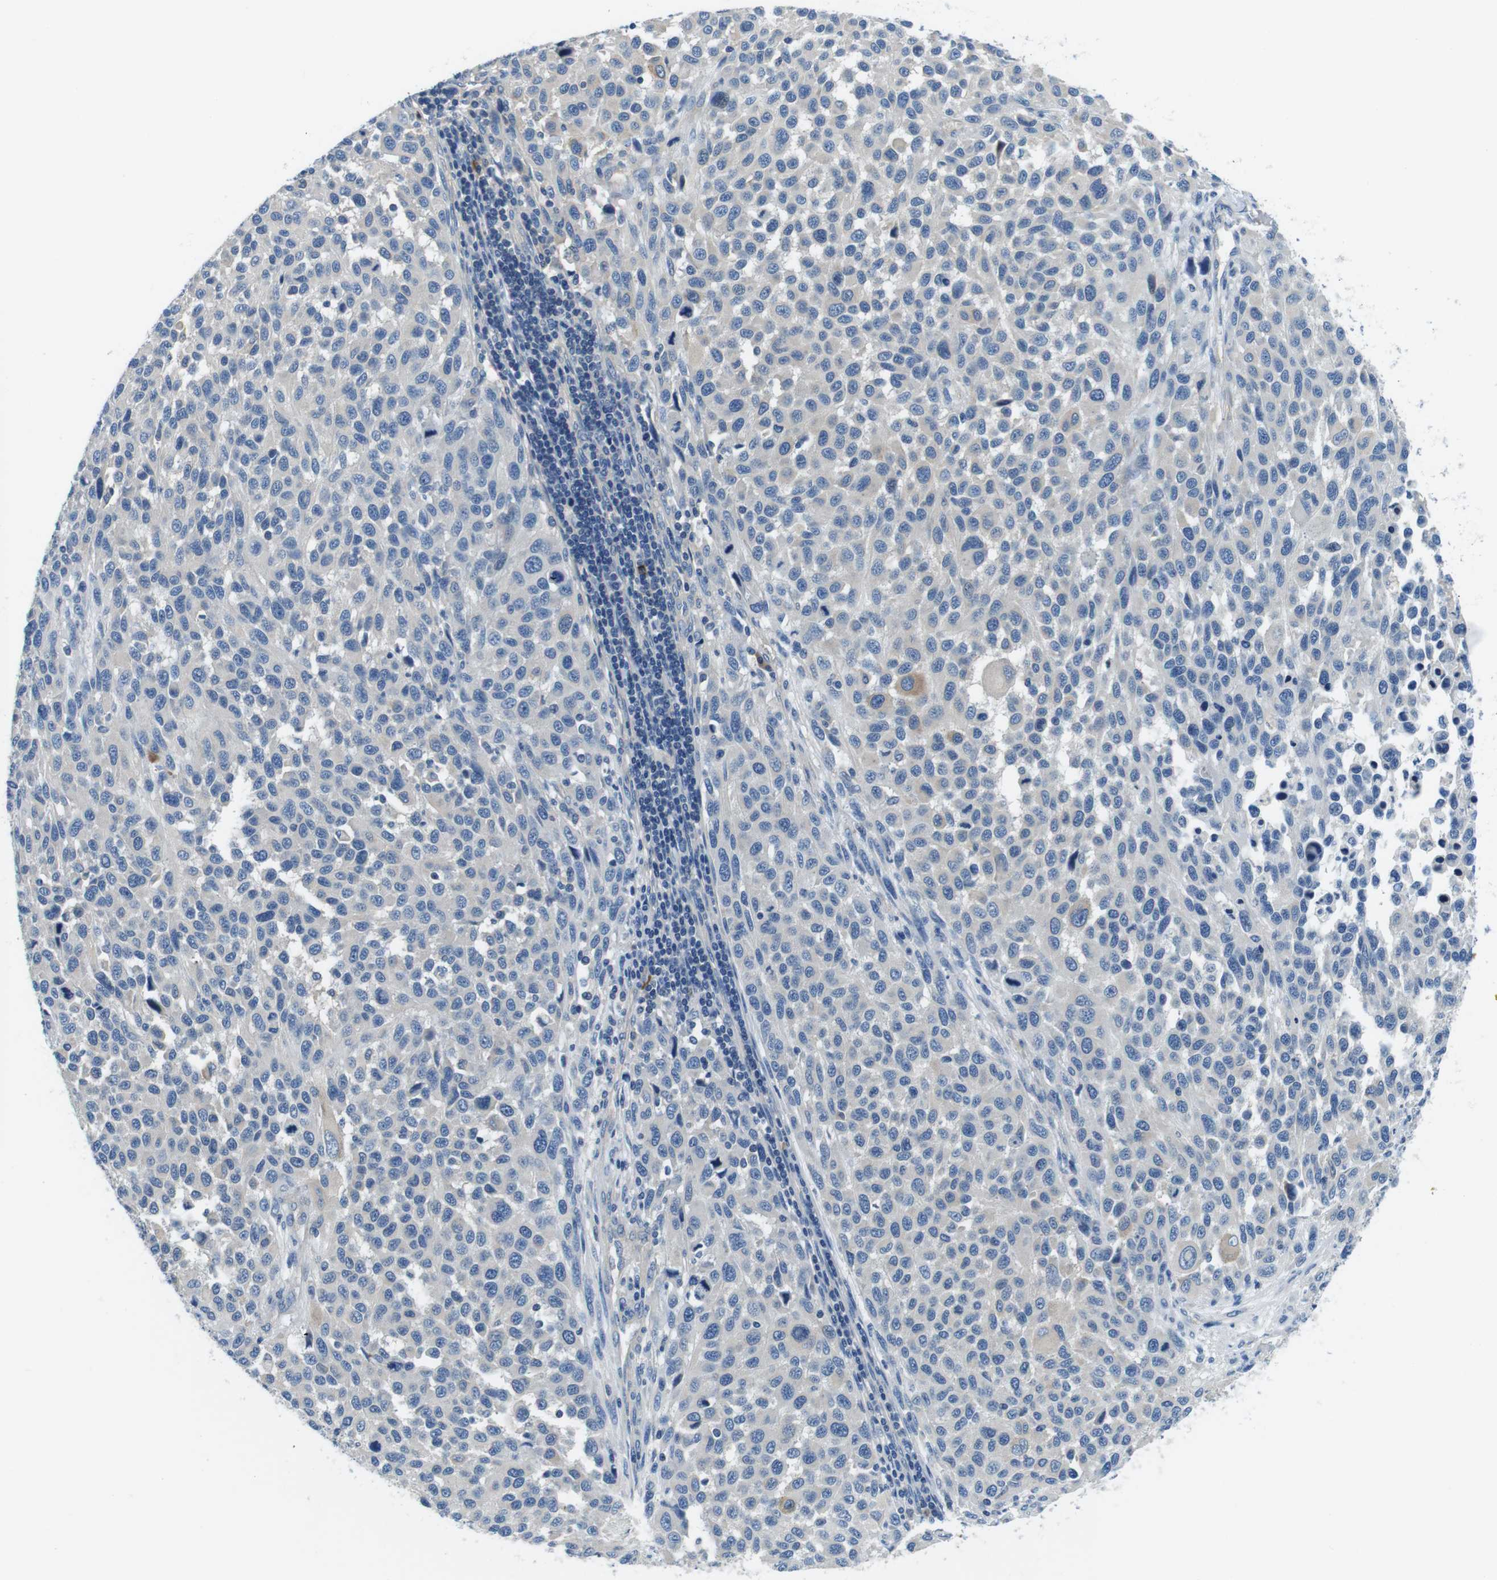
{"staining": {"intensity": "negative", "quantity": "none", "location": "none"}, "tissue": "melanoma", "cell_type": "Tumor cells", "image_type": "cancer", "snomed": [{"axis": "morphology", "description": "Malignant melanoma, Metastatic site"}, {"axis": "topography", "description": "Lymph node"}], "caption": "IHC micrograph of neoplastic tissue: melanoma stained with DAB (3,3'-diaminobenzidine) displays no significant protein positivity in tumor cells.", "gene": "DENND4C", "patient": {"sex": "male", "age": 61}}